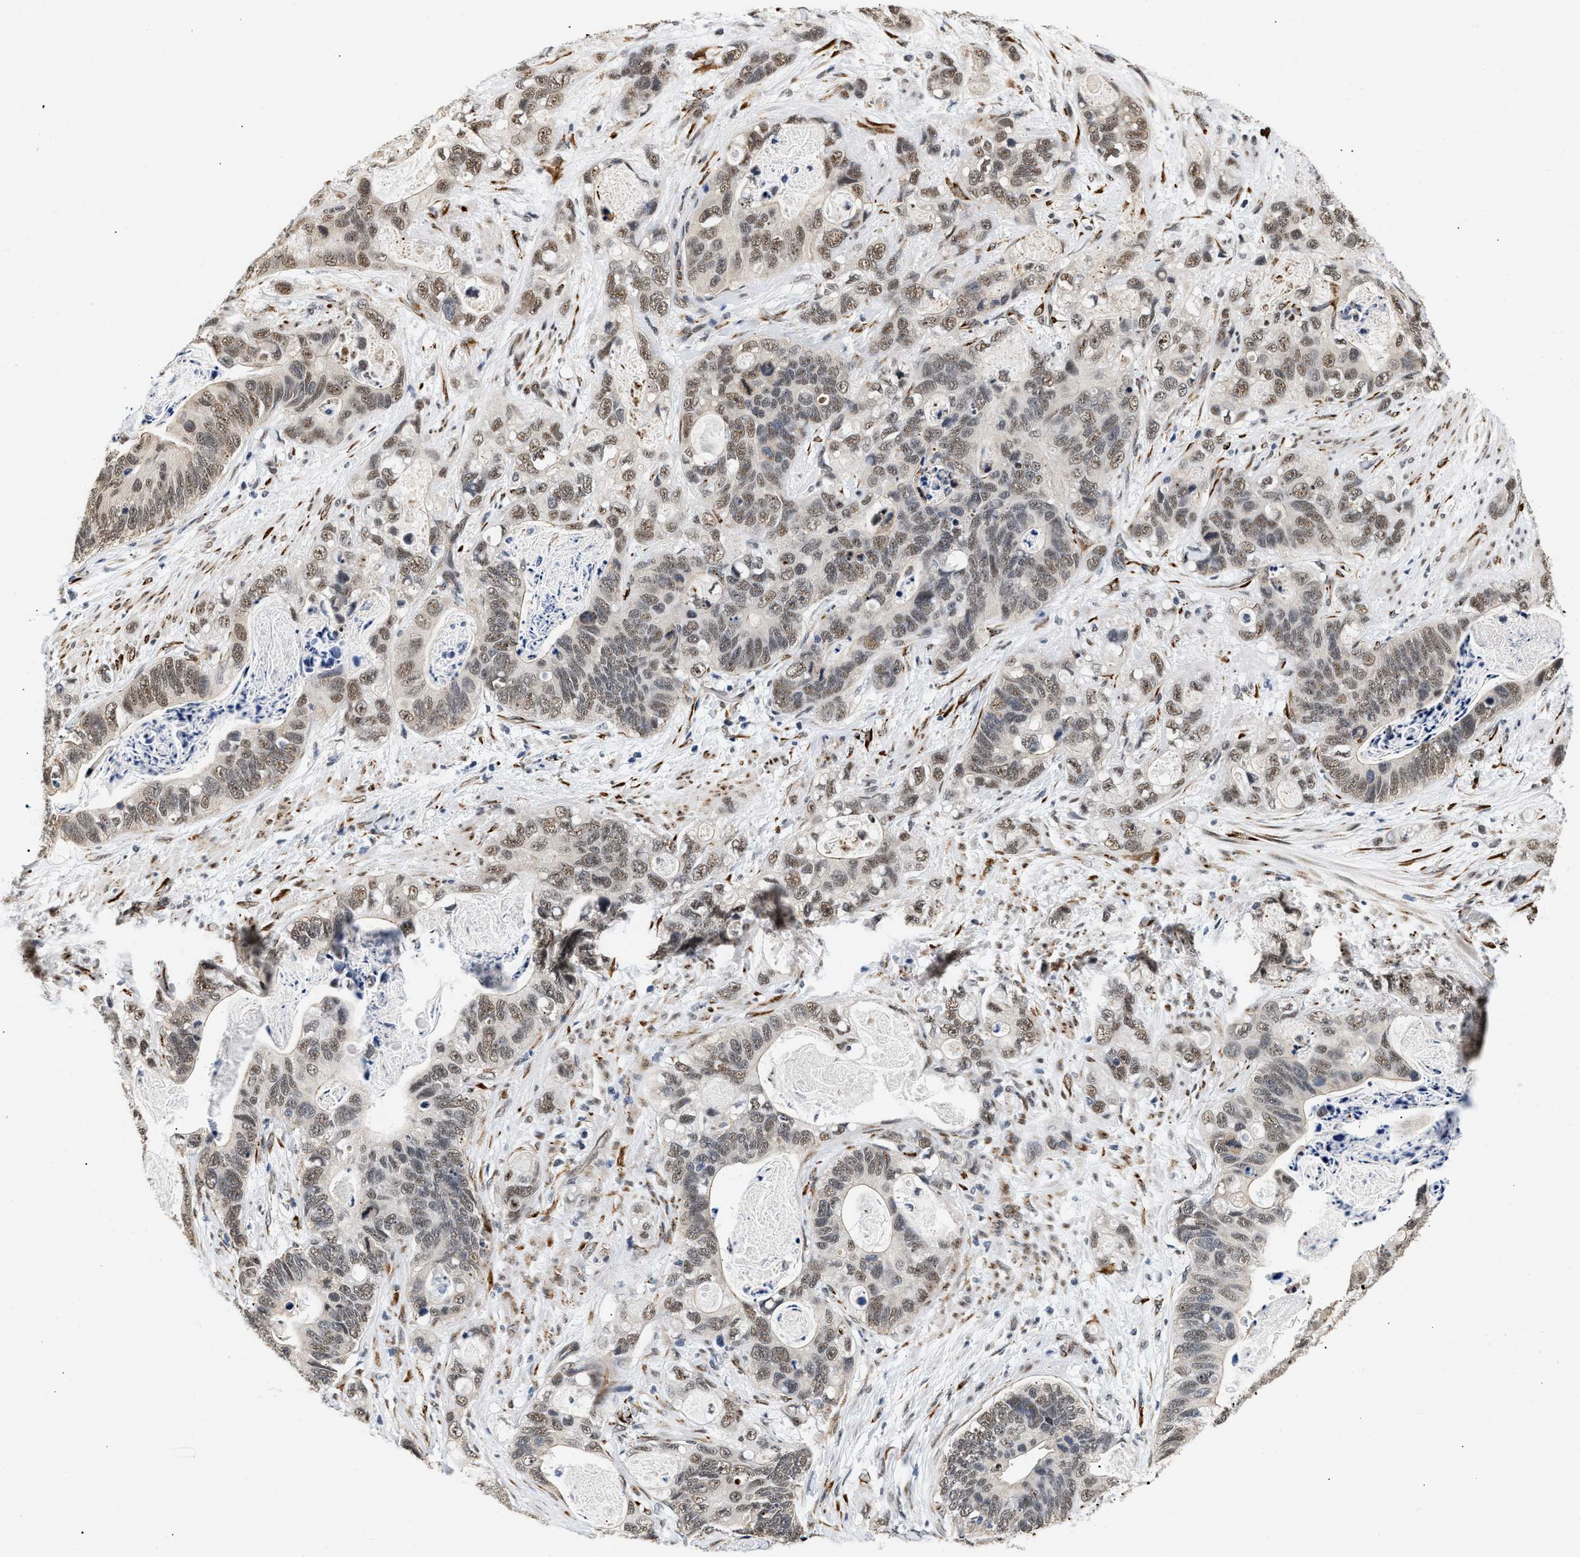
{"staining": {"intensity": "weak", "quantity": ">75%", "location": "nuclear"}, "tissue": "stomach cancer", "cell_type": "Tumor cells", "image_type": "cancer", "snomed": [{"axis": "morphology", "description": "Normal tissue, NOS"}, {"axis": "morphology", "description": "Adenocarcinoma, NOS"}, {"axis": "topography", "description": "Stomach"}], "caption": "Protein expression analysis of human adenocarcinoma (stomach) reveals weak nuclear staining in about >75% of tumor cells. The staining is performed using DAB brown chromogen to label protein expression. The nuclei are counter-stained blue using hematoxylin.", "gene": "THOC1", "patient": {"sex": "female", "age": 89}}